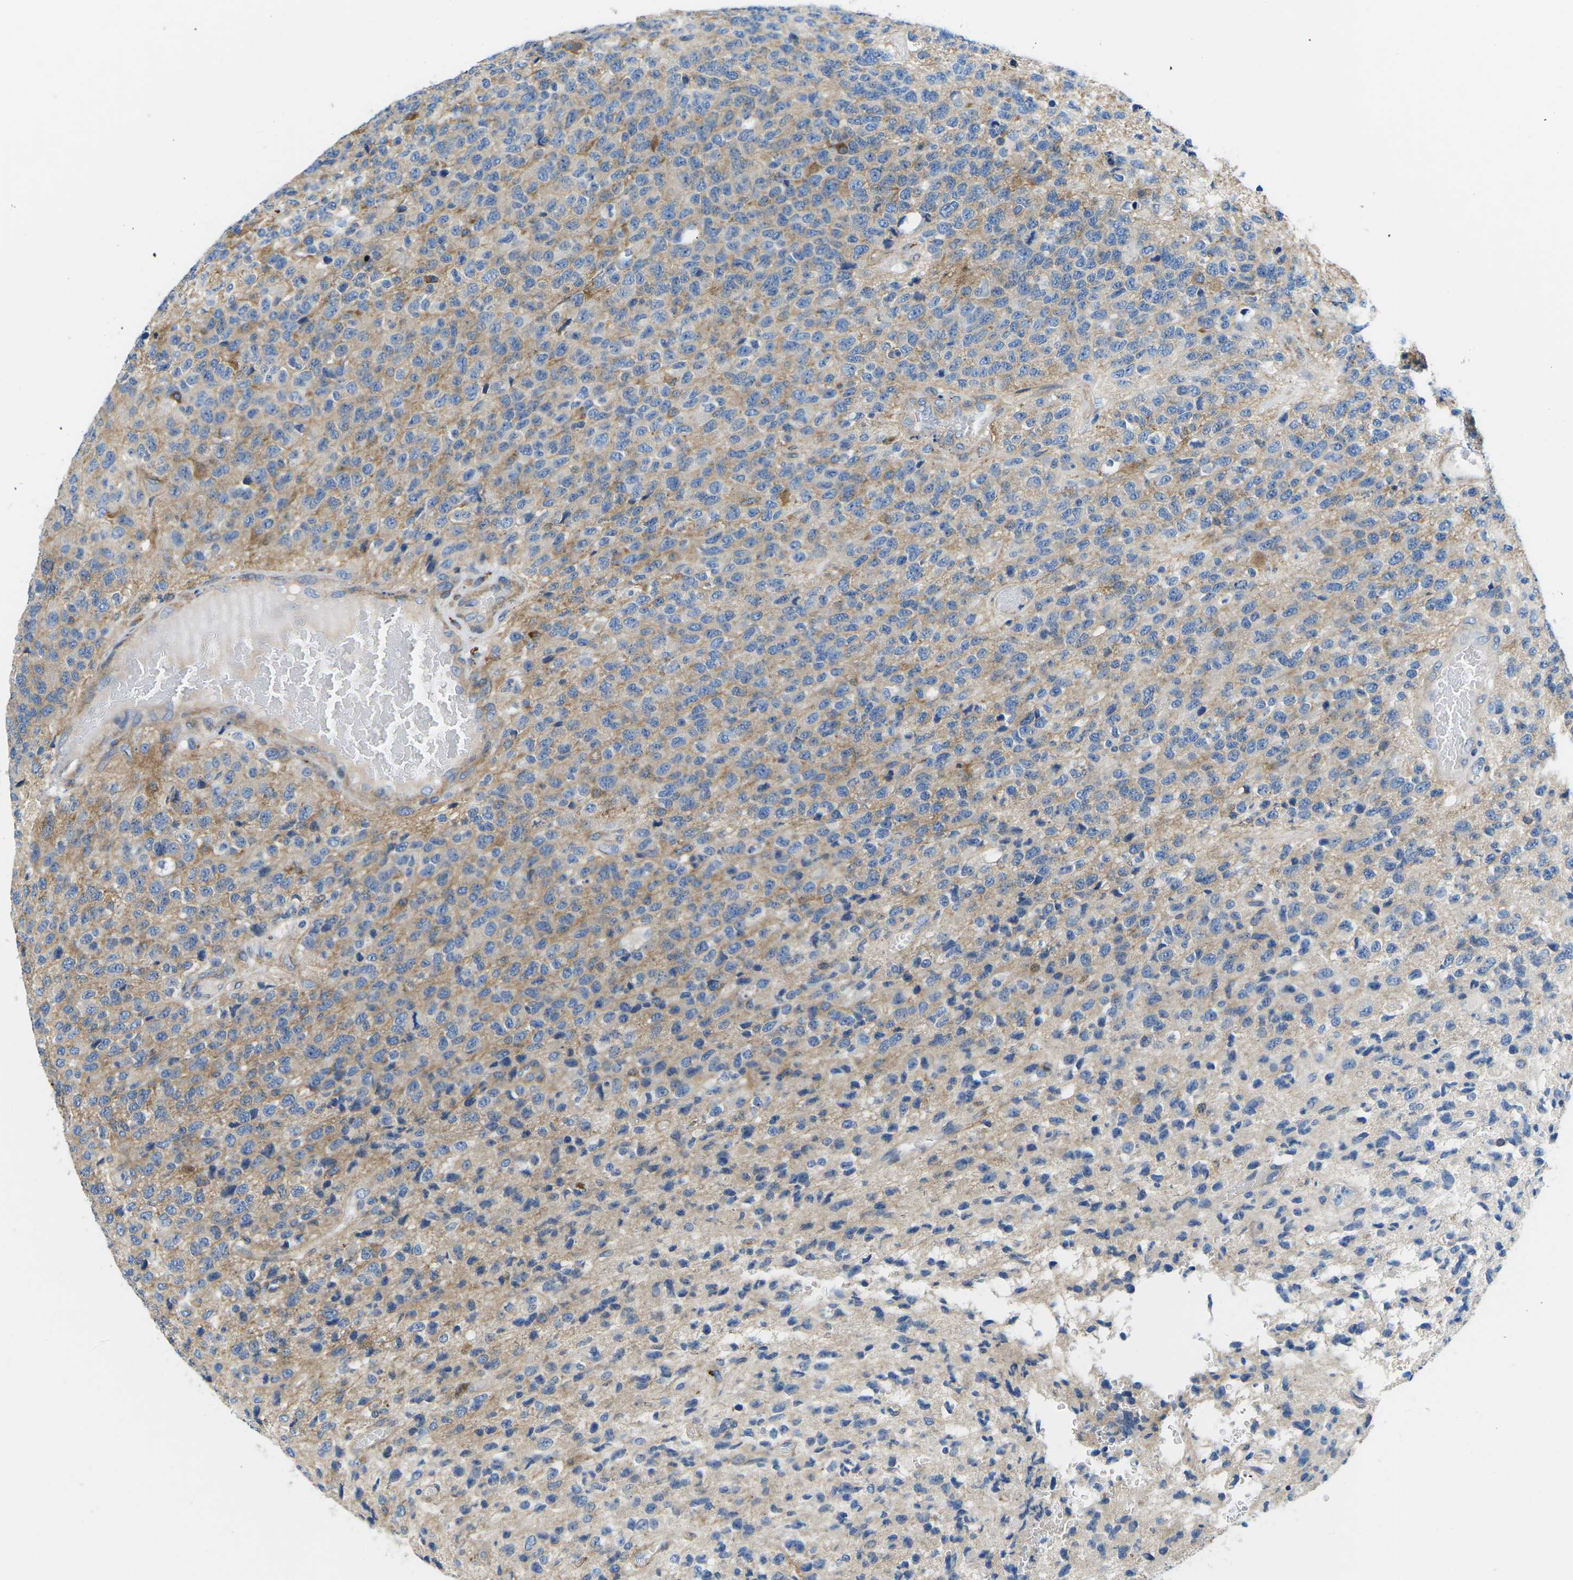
{"staining": {"intensity": "weak", "quantity": ">75%", "location": "cytoplasmic/membranous"}, "tissue": "glioma", "cell_type": "Tumor cells", "image_type": "cancer", "snomed": [{"axis": "morphology", "description": "Glioma, malignant, High grade"}, {"axis": "topography", "description": "pancreas cauda"}], "caption": "IHC staining of malignant high-grade glioma, which displays low levels of weak cytoplasmic/membranous positivity in about >75% of tumor cells indicating weak cytoplasmic/membranous protein staining. The staining was performed using DAB (3,3'-diaminobenzidine) (brown) for protein detection and nuclei were counterstained in hematoxylin (blue).", "gene": "DLG1", "patient": {"sex": "male", "age": 60}}